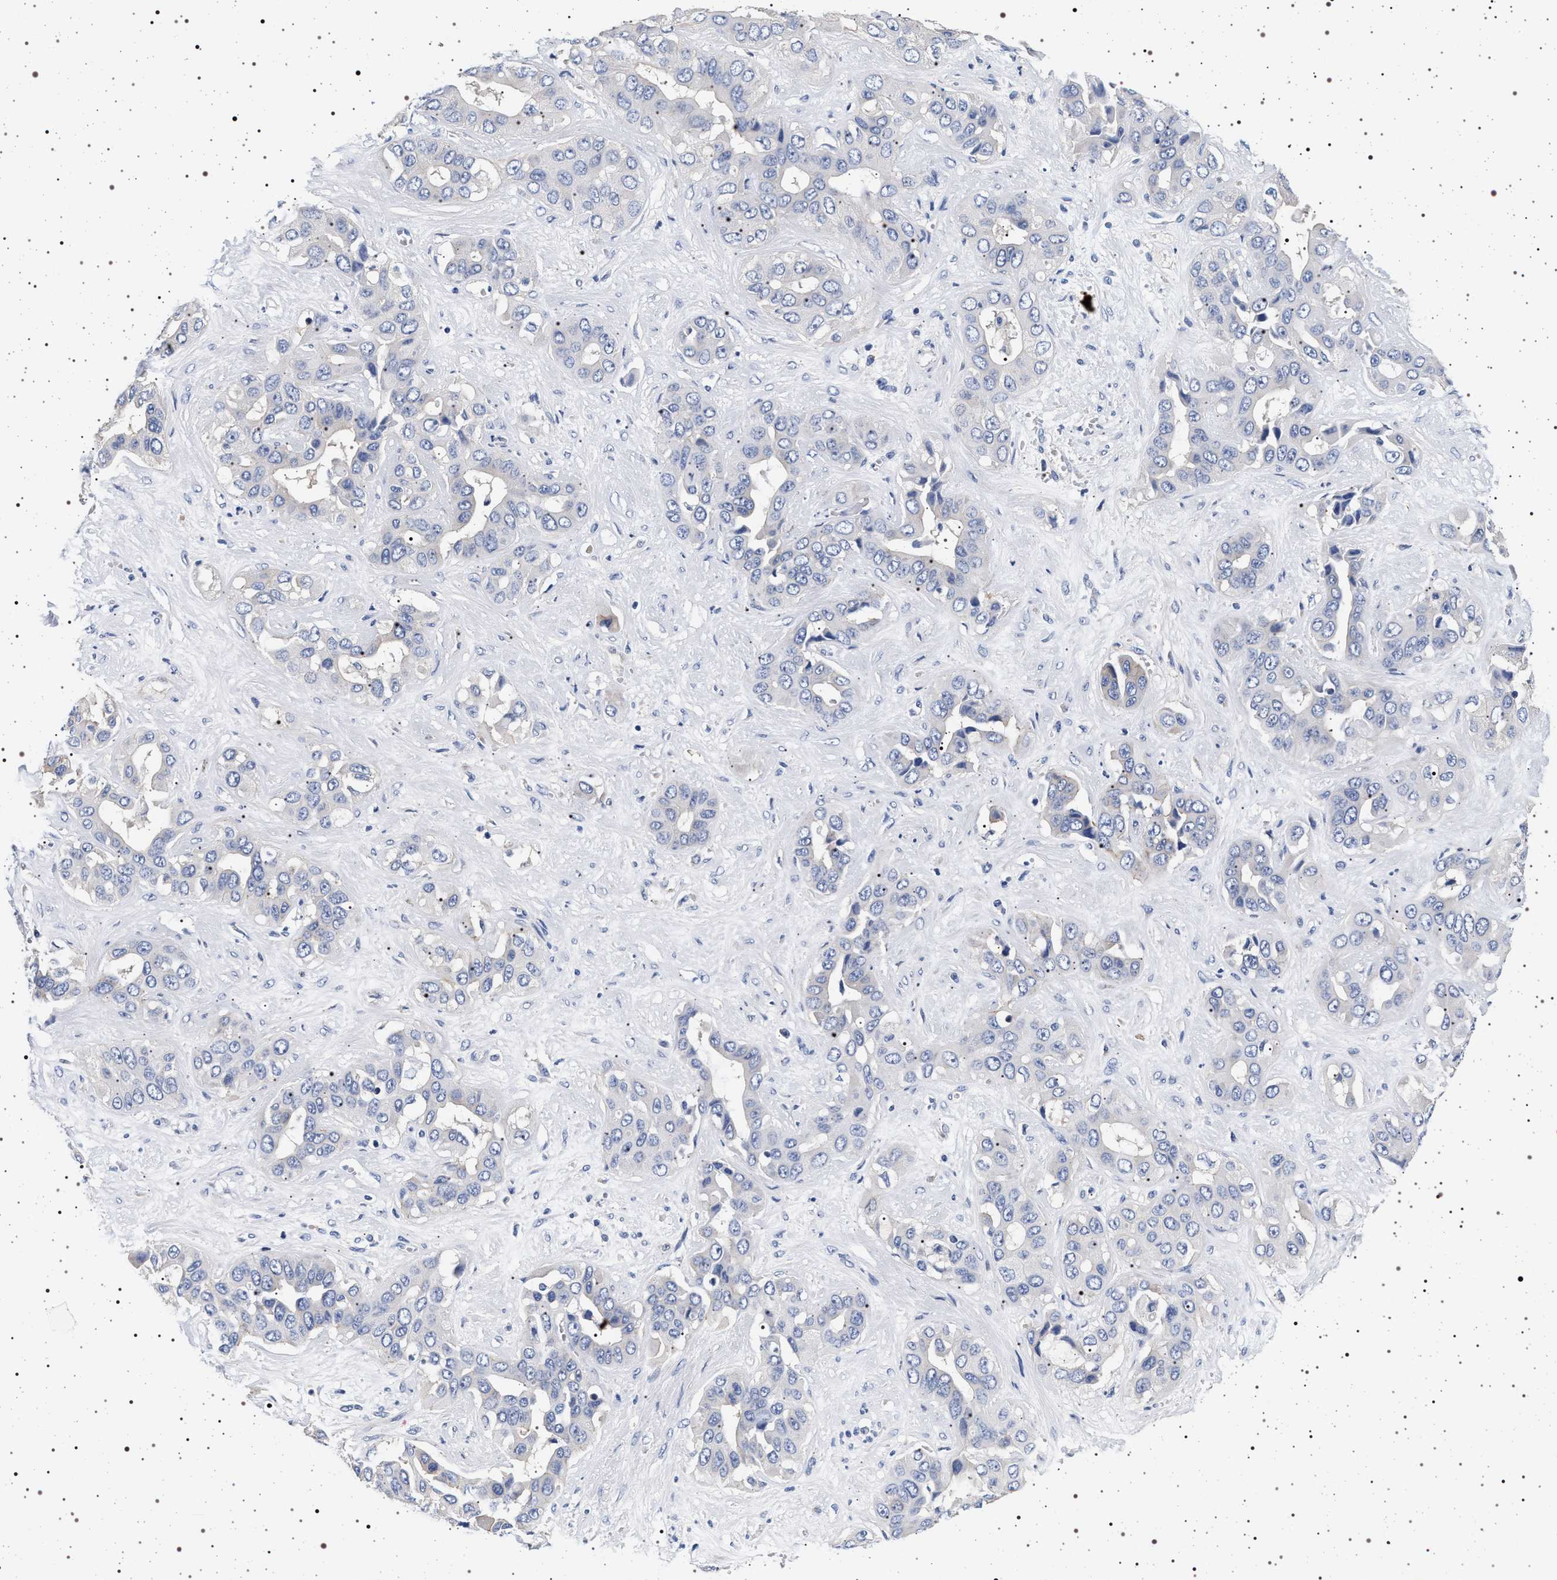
{"staining": {"intensity": "negative", "quantity": "none", "location": "none"}, "tissue": "liver cancer", "cell_type": "Tumor cells", "image_type": "cancer", "snomed": [{"axis": "morphology", "description": "Cholangiocarcinoma"}, {"axis": "topography", "description": "Liver"}], "caption": "Photomicrograph shows no significant protein positivity in tumor cells of liver cholangiocarcinoma.", "gene": "HSD17B1", "patient": {"sex": "female", "age": 52}}